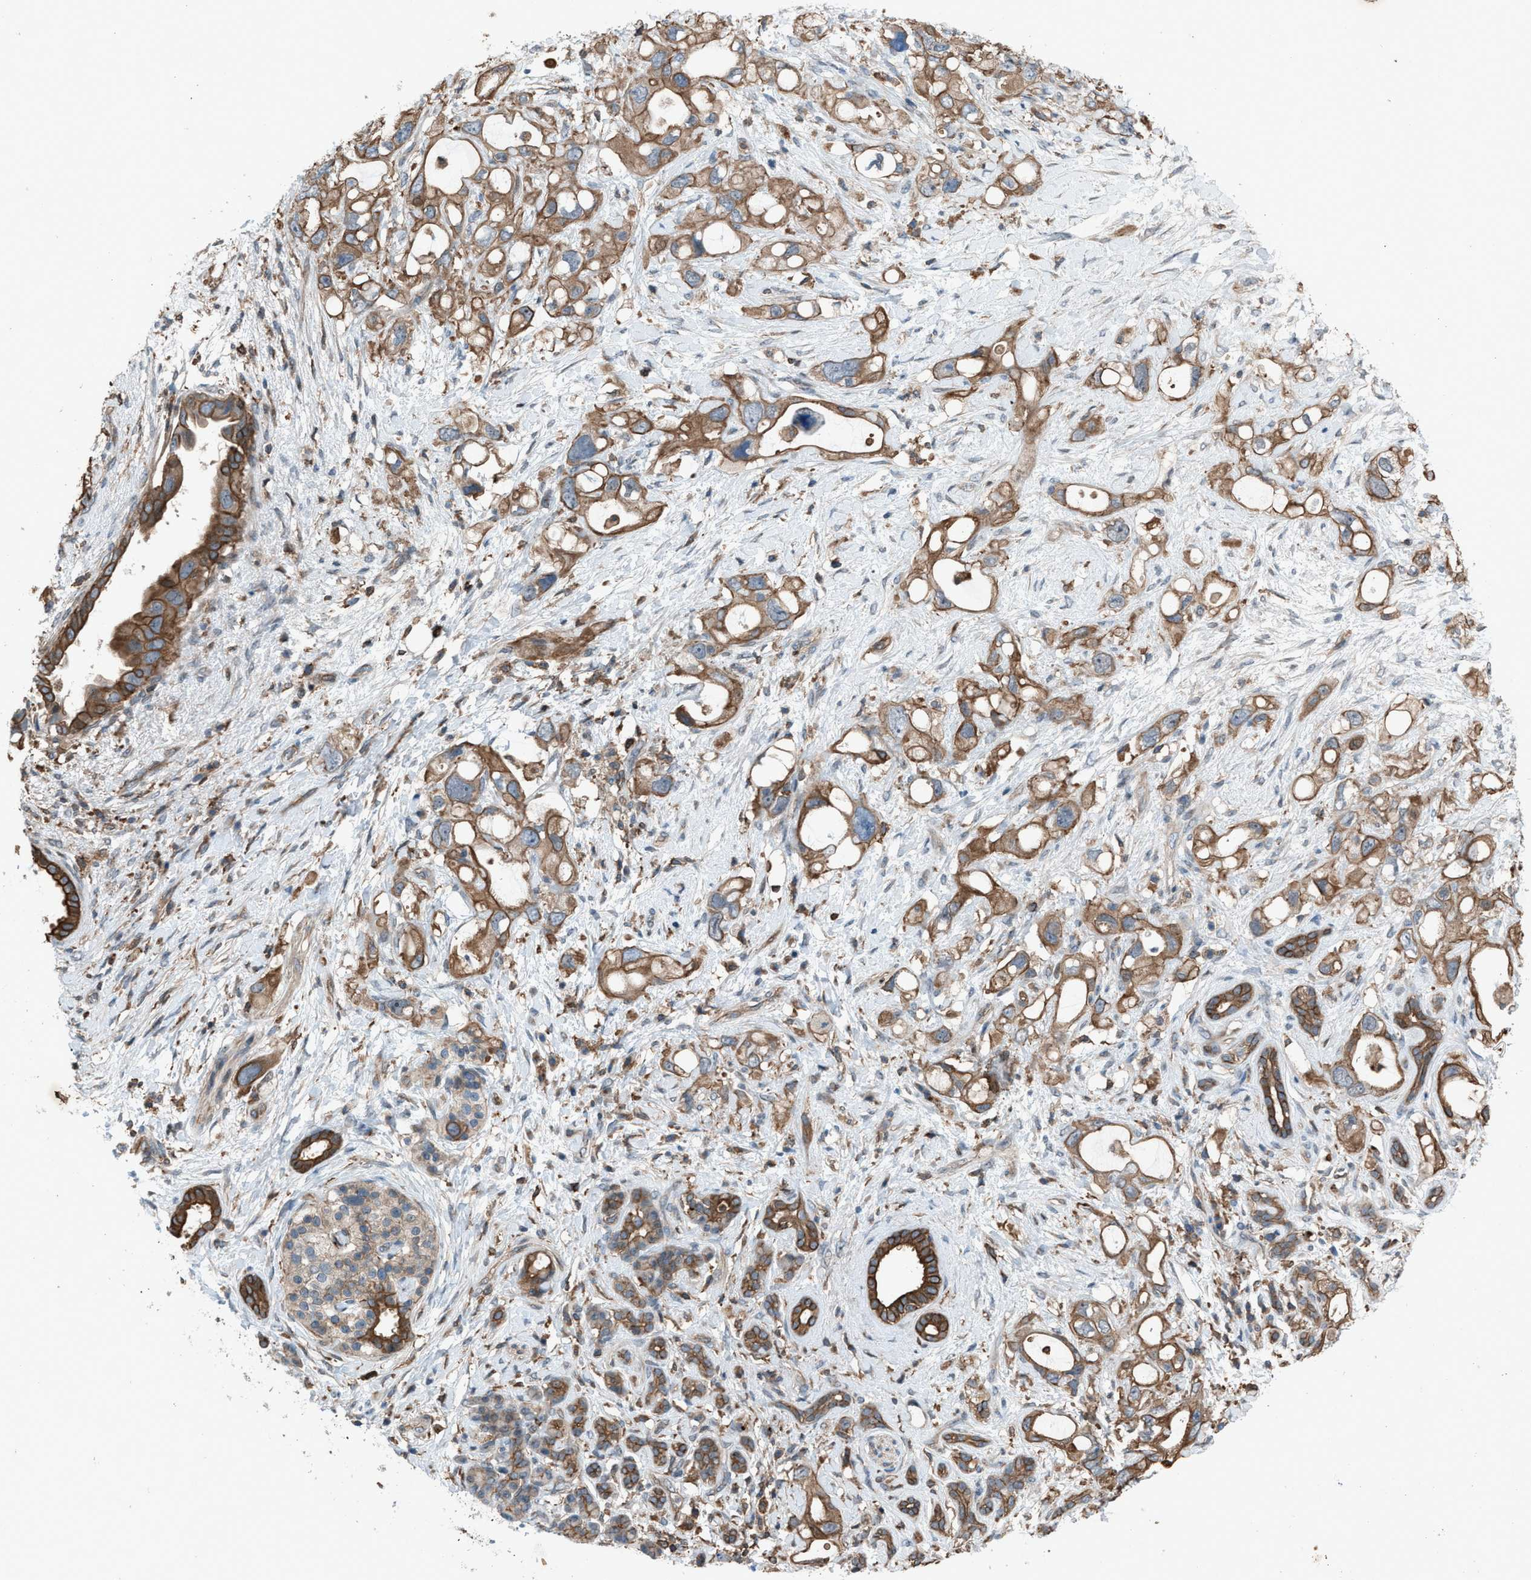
{"staining": {"intensity": "moderate", "quantity": ">75%", "location": "cytoplasmic/membranous"}, "tissue": "pancreatic cancer", "cell_type": "Tumor cells", "image_type": "cancer", "snomed": [{"axis": "morphology", "description": "Adenocarcinoma, NOS"}, {"axis": "topography", "description": "Pancreas"}], "caption": "Moderate cytoplasmic/membranous positivity is seen in approximately >75% of tumor cells in pancreatic cancer (adenocarcinoma).", "gene": "DYRK1A", "patient": {"sex": "female", "age": 56}}